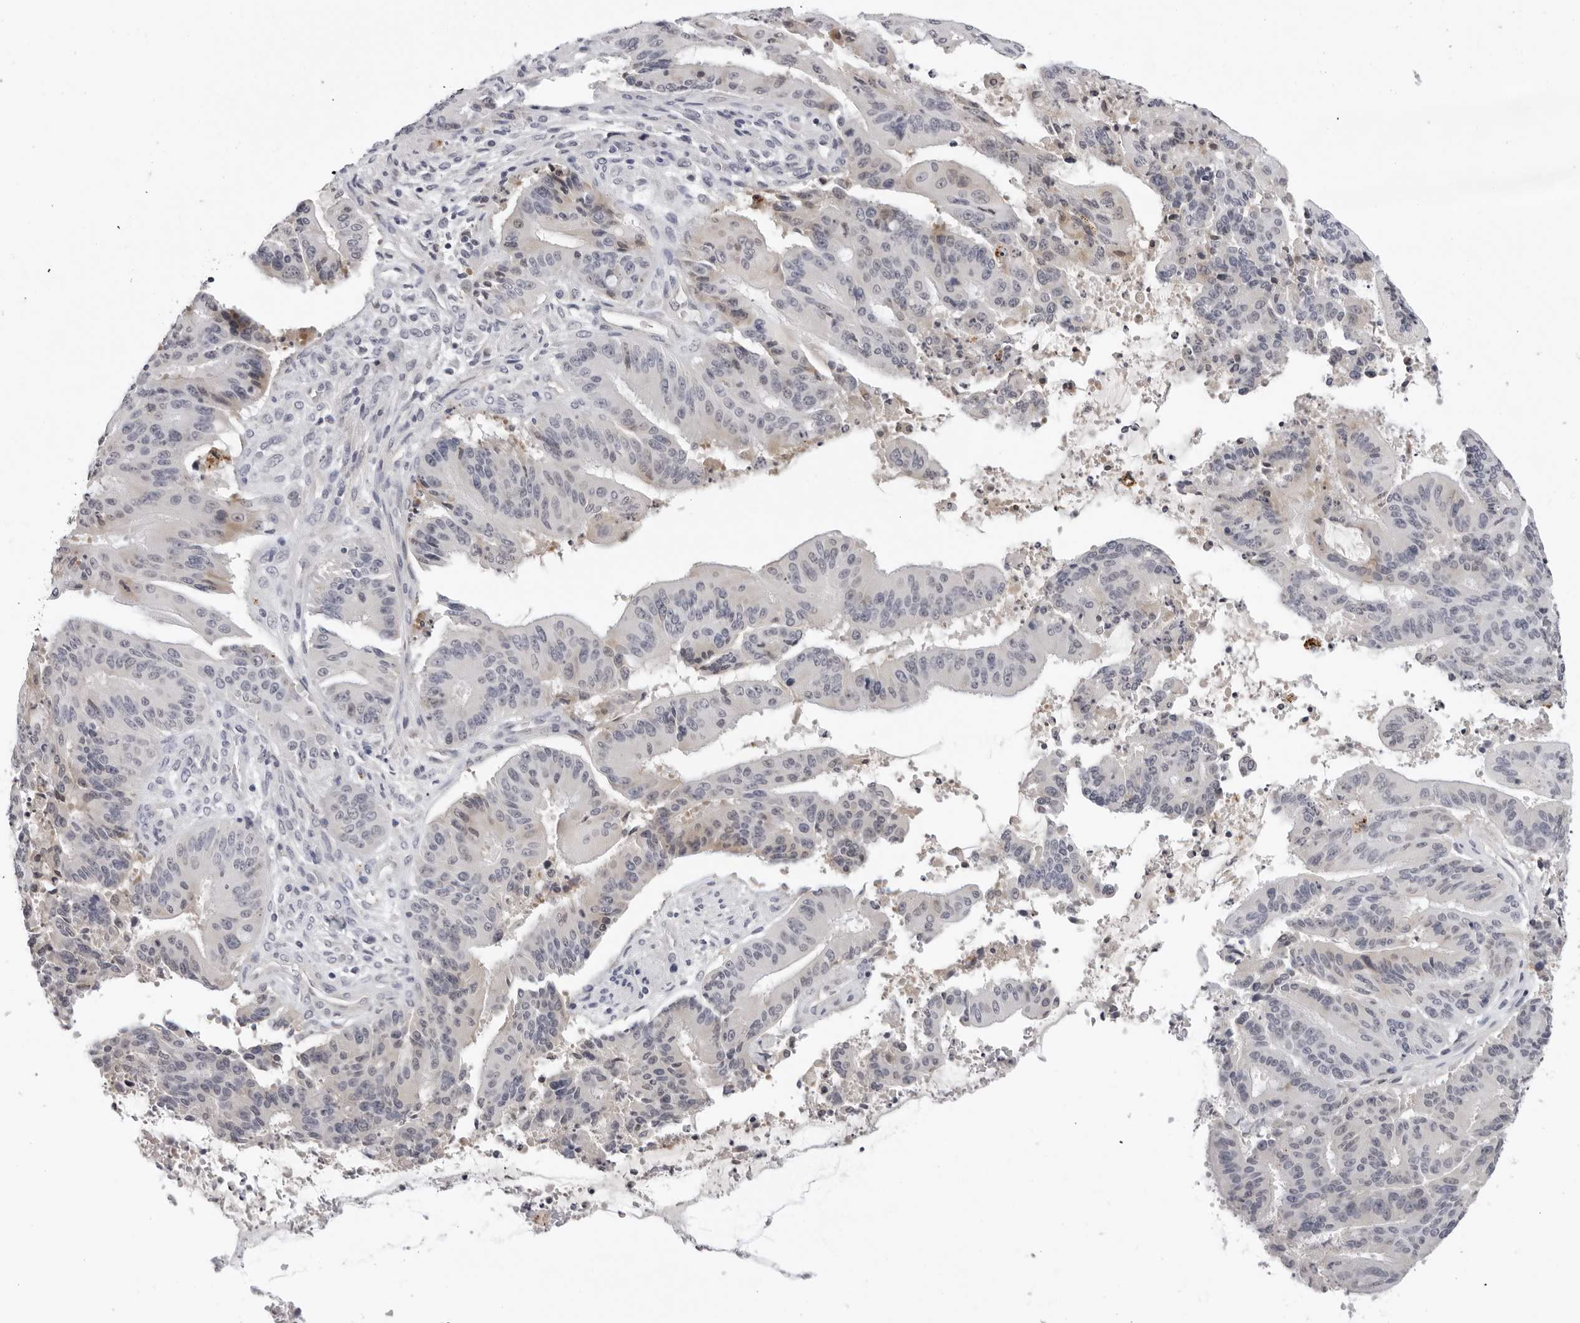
{"staining": {"intensity": "negative", "quantity": "none", "location": "none"}, "tissue": "liver cancer", "cell_type": "Tumor cells", "image_type": "cancer", "snomed": [{"axis": "morphology", "description": "Normal tissue, NOS"}, {"axis": "morphology", "description": "Cholangiocarcinoma"}, {"axis": "topography", "description": "Liver"}, {"axis": "topography", "description": "Peripheral nerve tissue"}], "caption": "Liver cancer was stained to show a protein in brown. There is no significant positivity in tumor cells. Nuclei are stained in blue.", "gene": "ZNF502", "patient": {"sex": "female", "age": 73}}